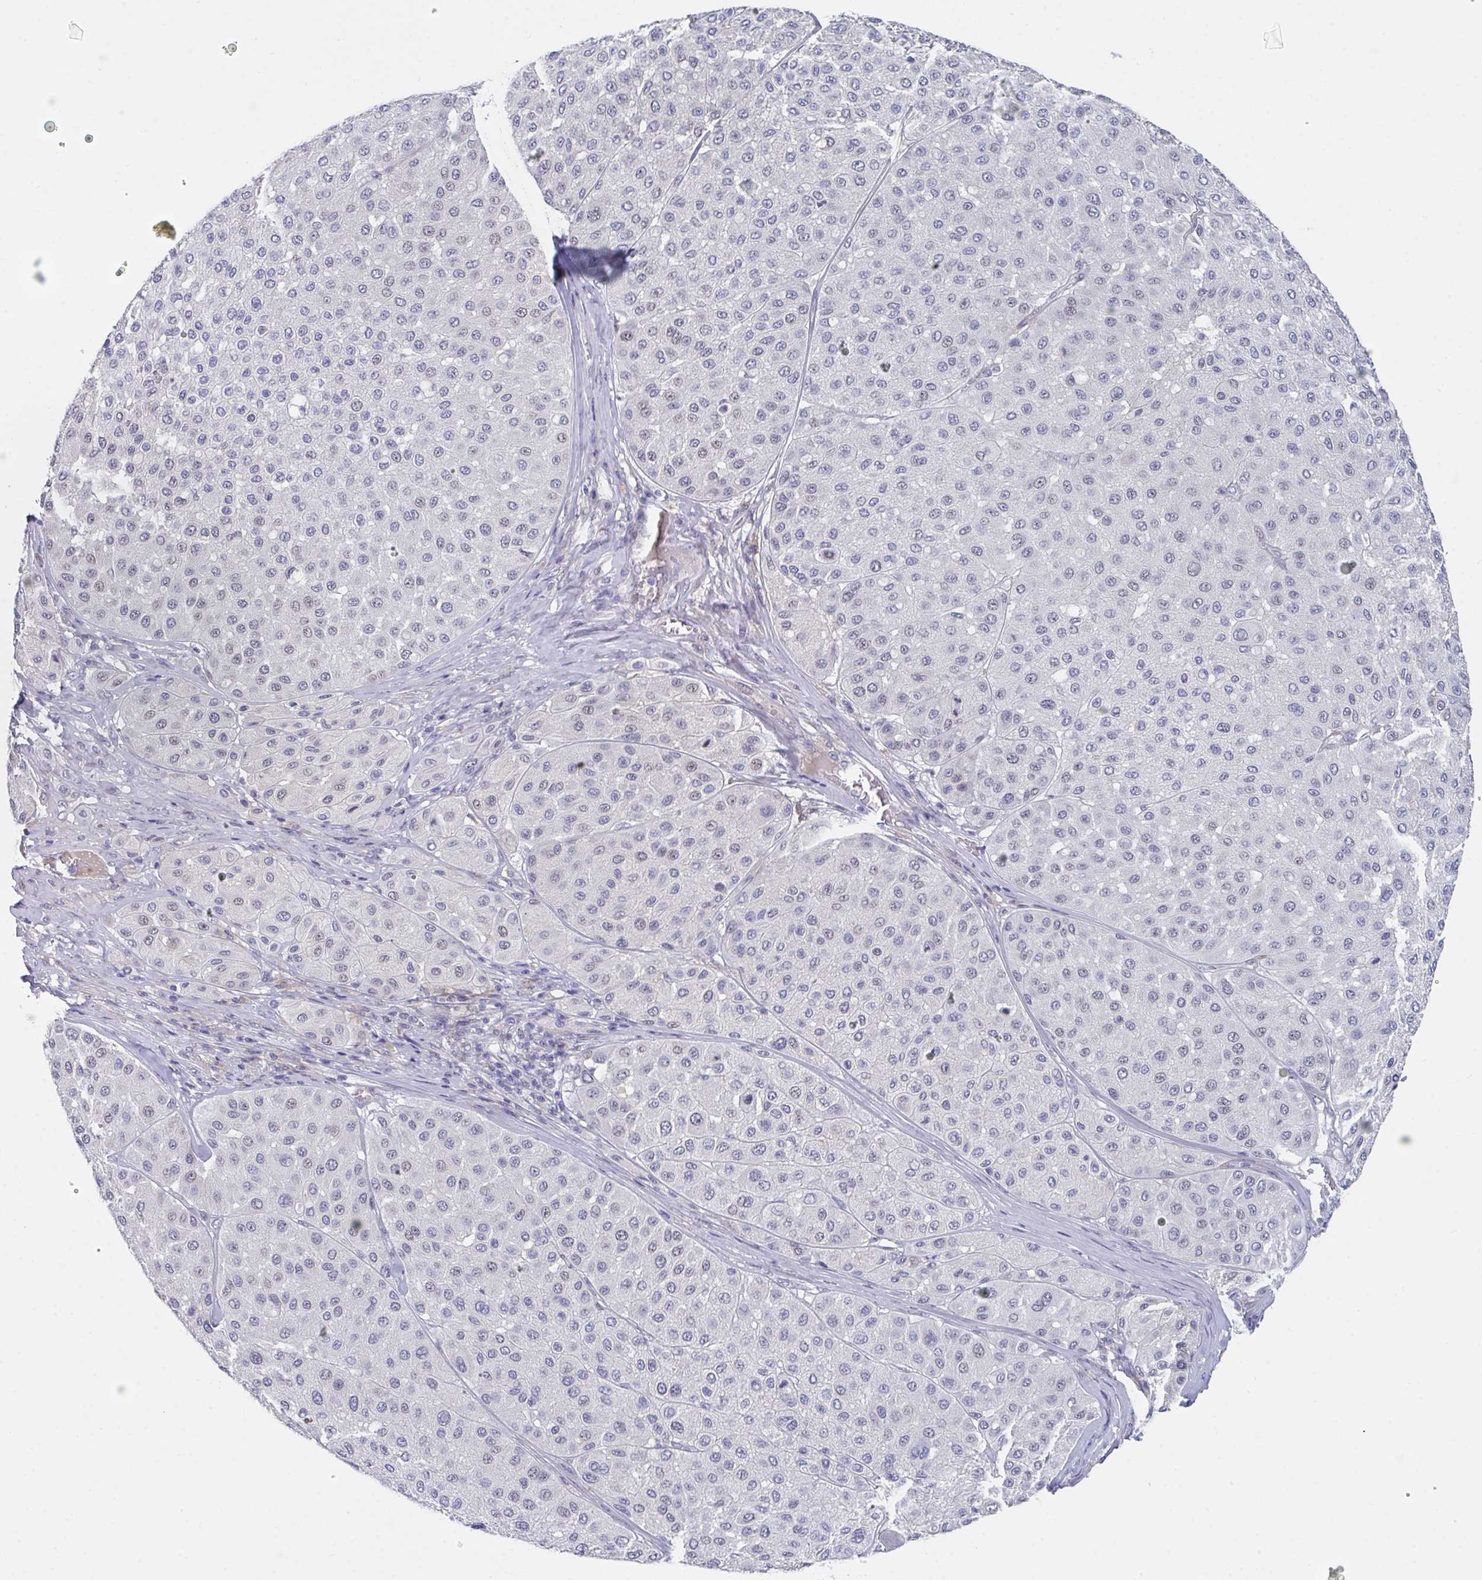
{"staining": {"intensity": "weak", "quantity": "<25%", "location": "nuclear"}, "tissue": "melanoma", "cell_type": "Tumor cells", "image_type": "cancer", "snomed": [{"axis": "morphology", "description": "Malignant melanoma, Metastatic site"}, {"axis": "topography", "description": "Smooth muscle"}], "caption": "The micrograph displays no staining of tumor cells in malignant melanoma (metastatic site).", "gene": "CENPT", "patient": {"sex": "male", "age": 41}}